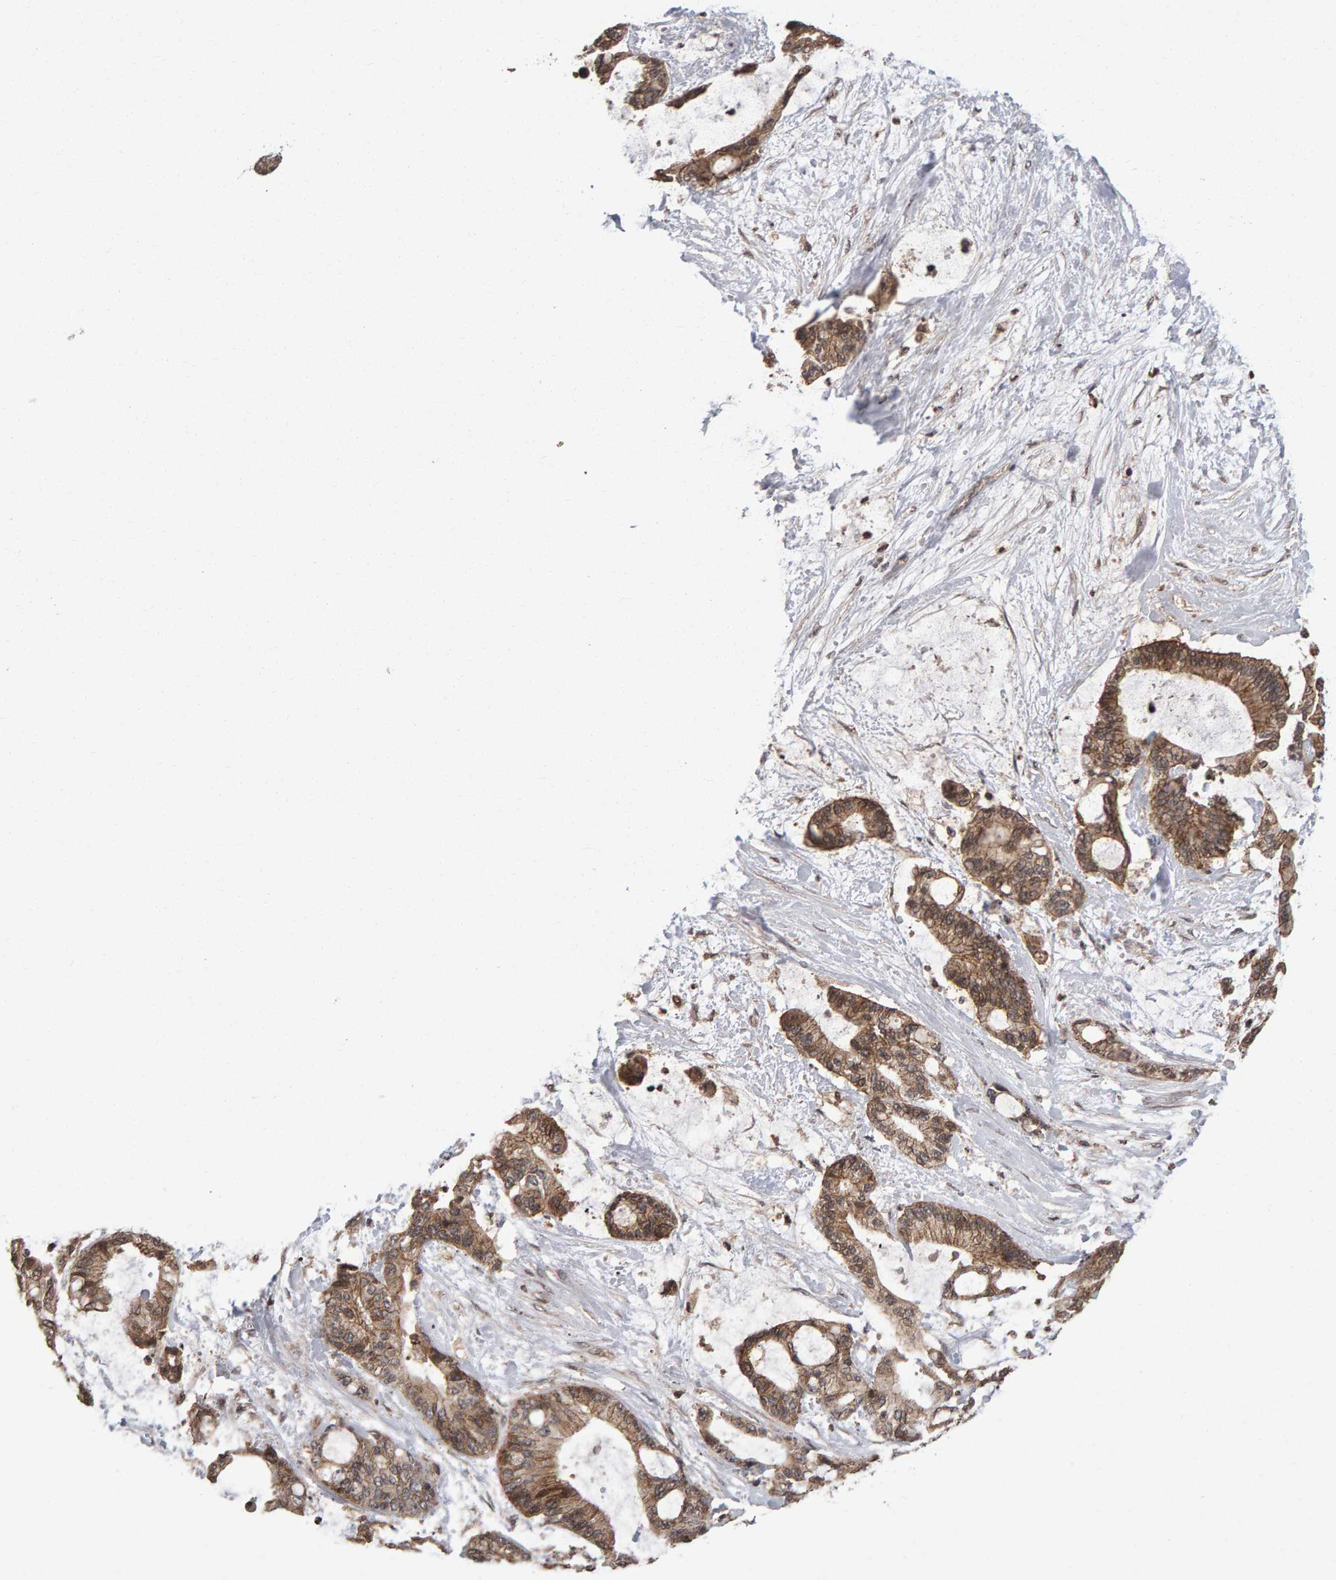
{"staining": {"intensity": "moderate", "quantity": ">75%", "location": "cytoplasmic/membranous"}, "tissue": "liver cancer", "cell_type": "Tumor cells", "image_type": "cancer", "snomed": [{"axis": "morphology", "description": "Cholangiocarcinoma"}, {"axis": "topography", "description": "Liver"}], "caption": "Immunohistochemistry (IHC) photomicrograph of human liver cholangiocarcinoma stained for a protein (brown), which reveals medium levels of moderate cytoplasmic/membranous expression in about >75% of tumor cells.", "gene": "SCRIB", "patient": {"sex": "female", "age": 73}}